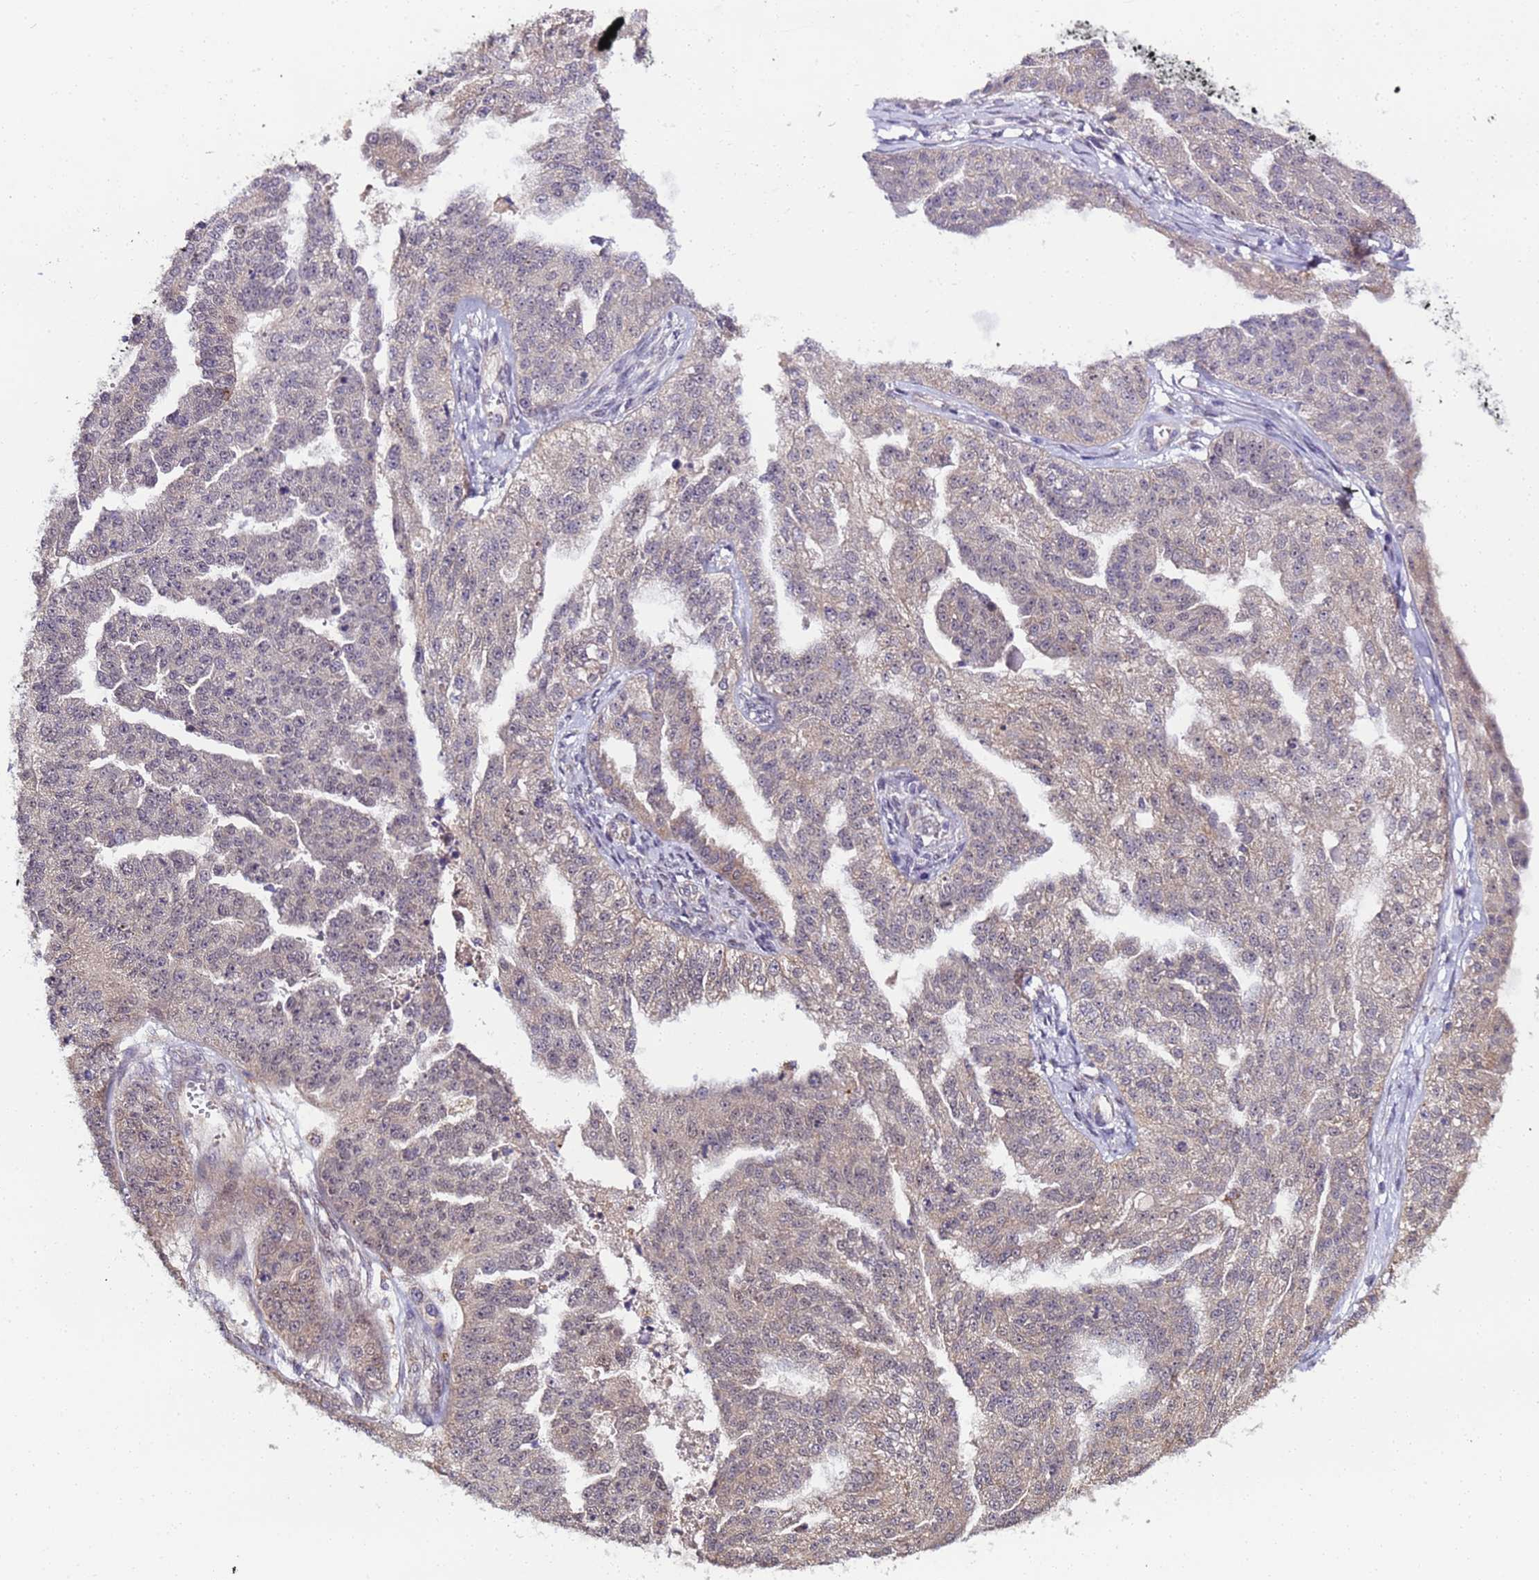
{"staining": {"intensity": "weak", "quantity": "25%-75%", "location": "nuclear"}, "tissue": "ovarian cancer", "cell_type": "Tumor cells", "image_type": "cancer", "snomed": [{"axis": "morphology", "description": "Cystadenocarcinoma, serous, NOS"}, {"axis": "topography", "description": "Ovary"}], "caption": "This is an image of IHC staining of ovarian cancer (serous cystadenocarcinoma), which shows weak positivity in the nuclear of tumor cells.", "gene": "RAPGEF3", "patient": {"sex": "female", "age": 58}}